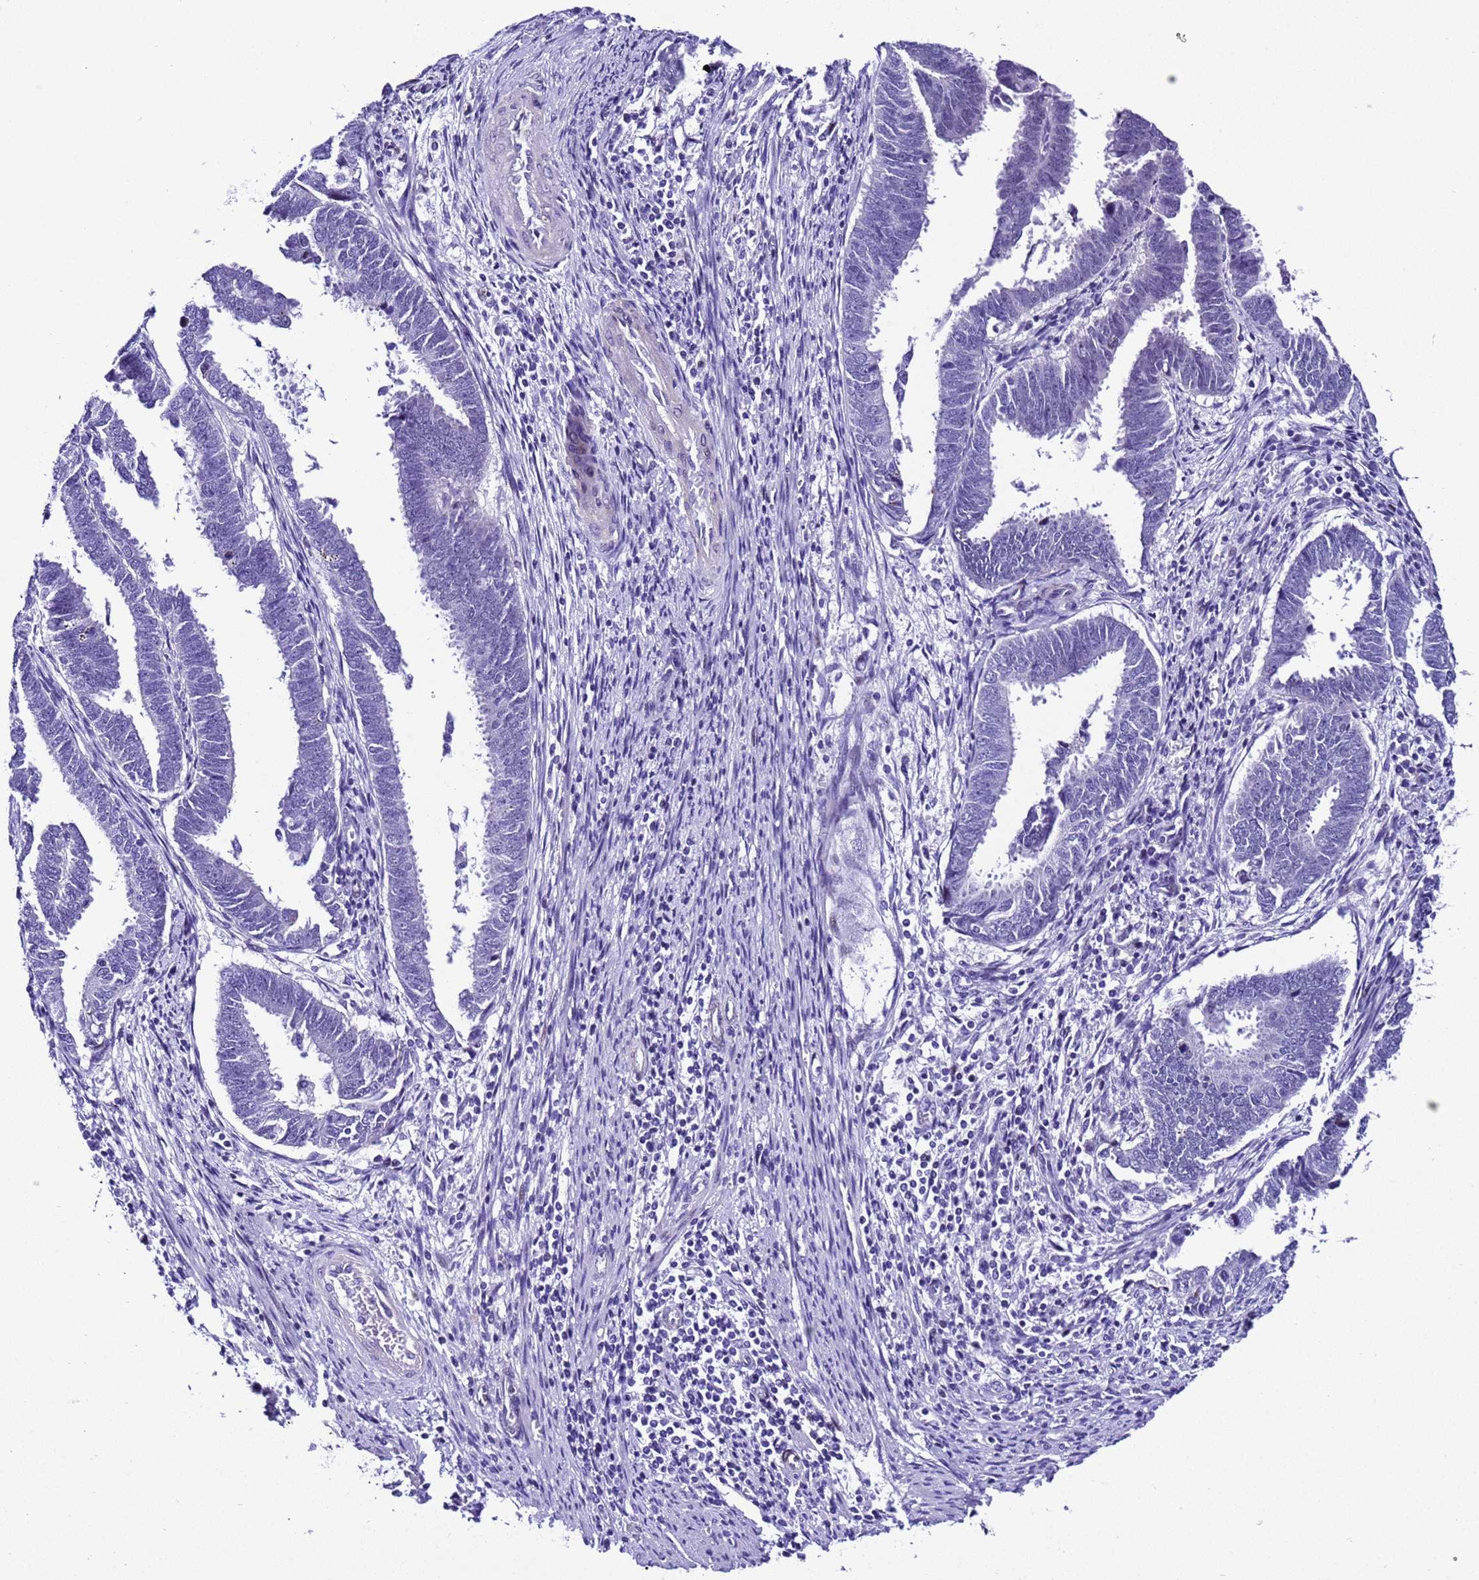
{"staining": {"intensity": "negative", "quantity": "none", "location": "none"}, "tissue": "endometrial cancer", "cell_type": "Tumor cells", "image_type": "cancer", "snomed": [{"axis": "morphology", "description": "Adenocarcinoma, NOS"}, {"axis": "topography", "description": "Endometrium"}], "caption": "This is a micrograph of IHC staining of endometrial adenocarcinoma, which shows no expression in tumor cells.", "gene": "ZNF417", "patient": {"sex": "female", "age": 75}}